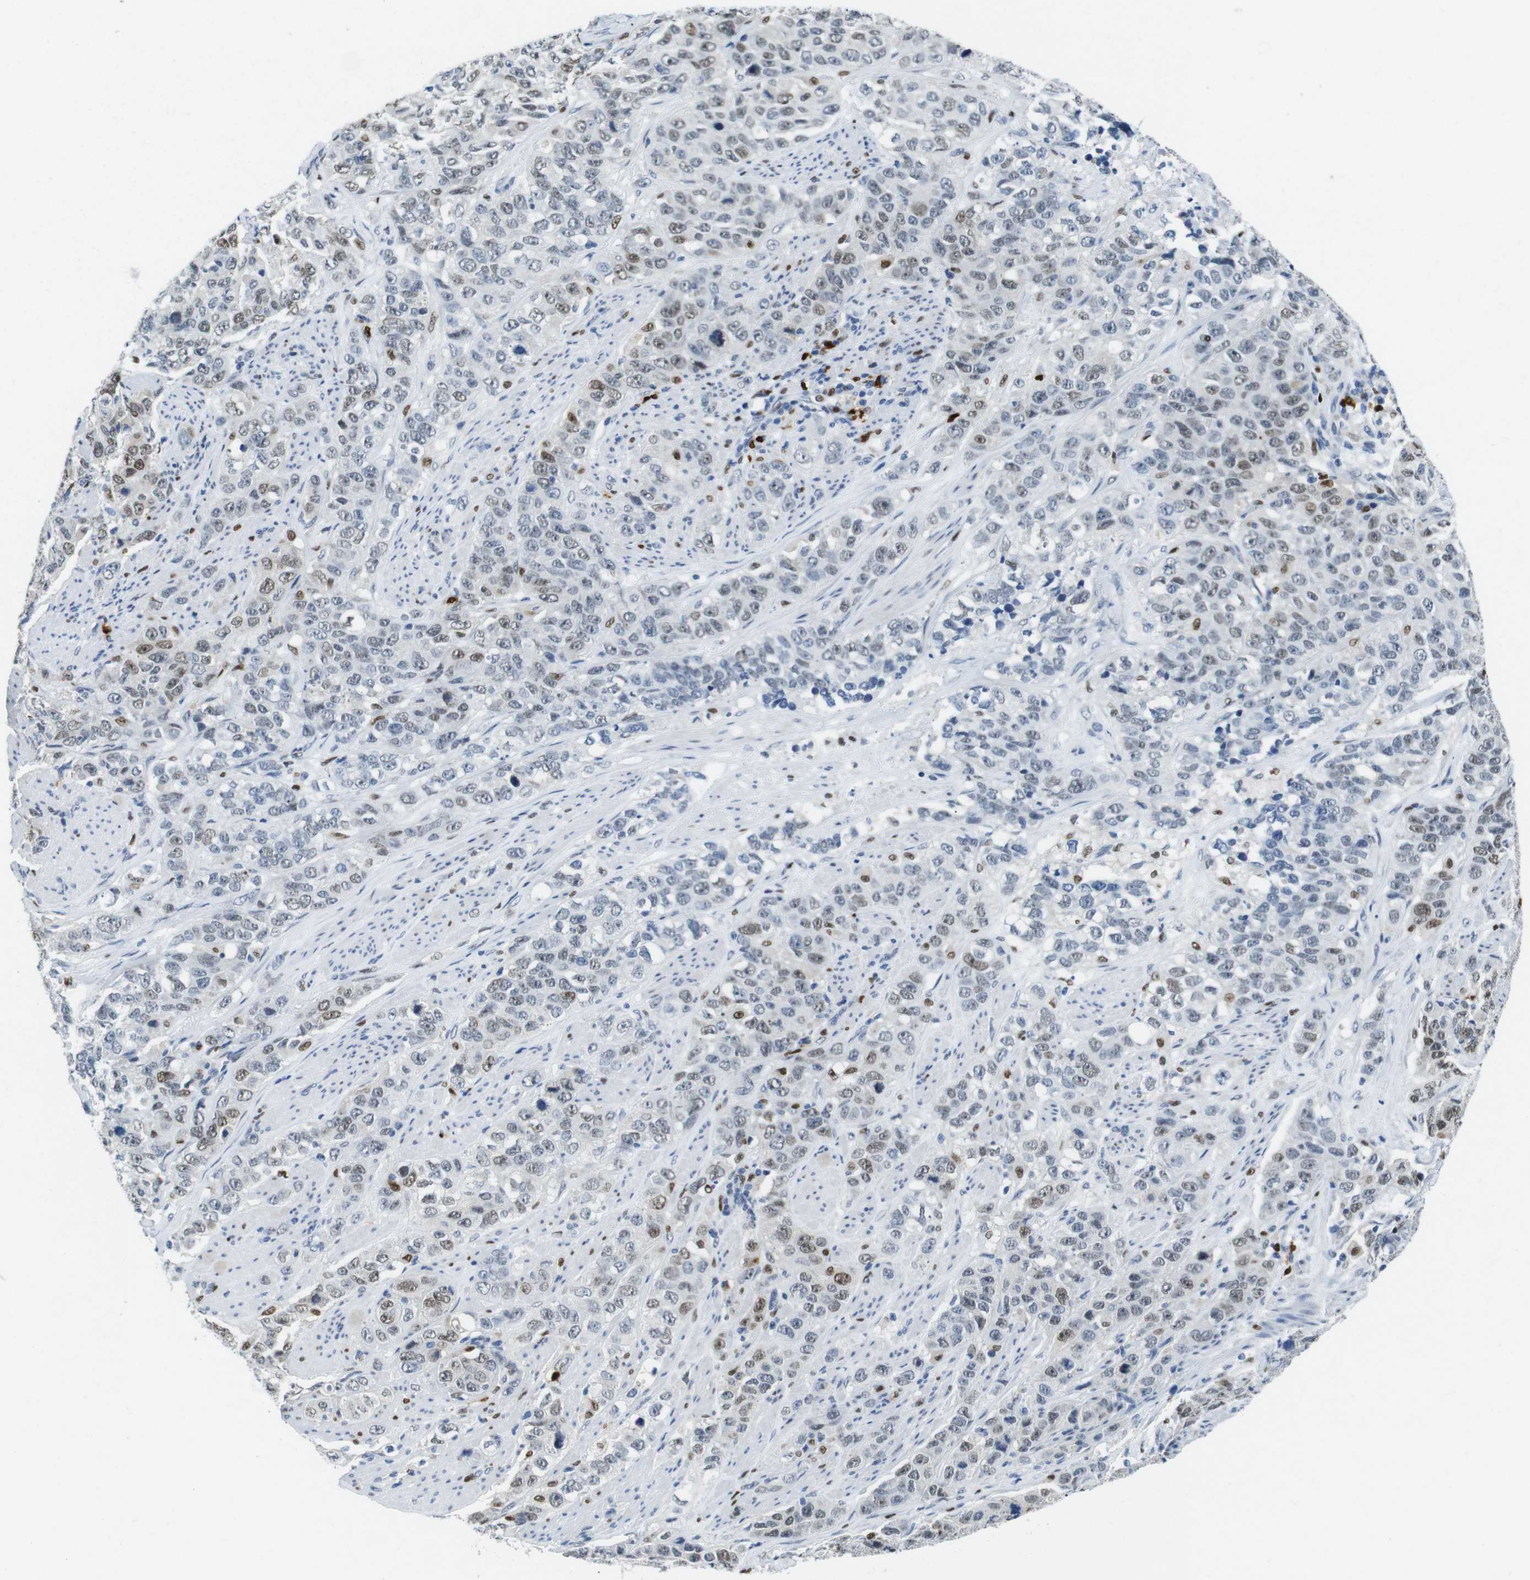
{"staining": {"intensity": "weak", "quantity": "25%-75%", "location": "nuclear"}, "tissue": "stomach cancer", "cell_type": "Tumor cells", "image_type": "cancer", "snomed": [{"axis": "morphology", "description": "Adenocarcinoma, NOS"}, {"axis": "topography", "description": "Stomach"}], "caption": "IHC (DAB (3,3'-diaminobenzidine)) staining of adenocarcinoma (stomach) shows weak nuclear protein staining in approximately 25%-75% of tumor cells.", "gene": "IRF8", "patient": {"sex": "male", "age": 48}}